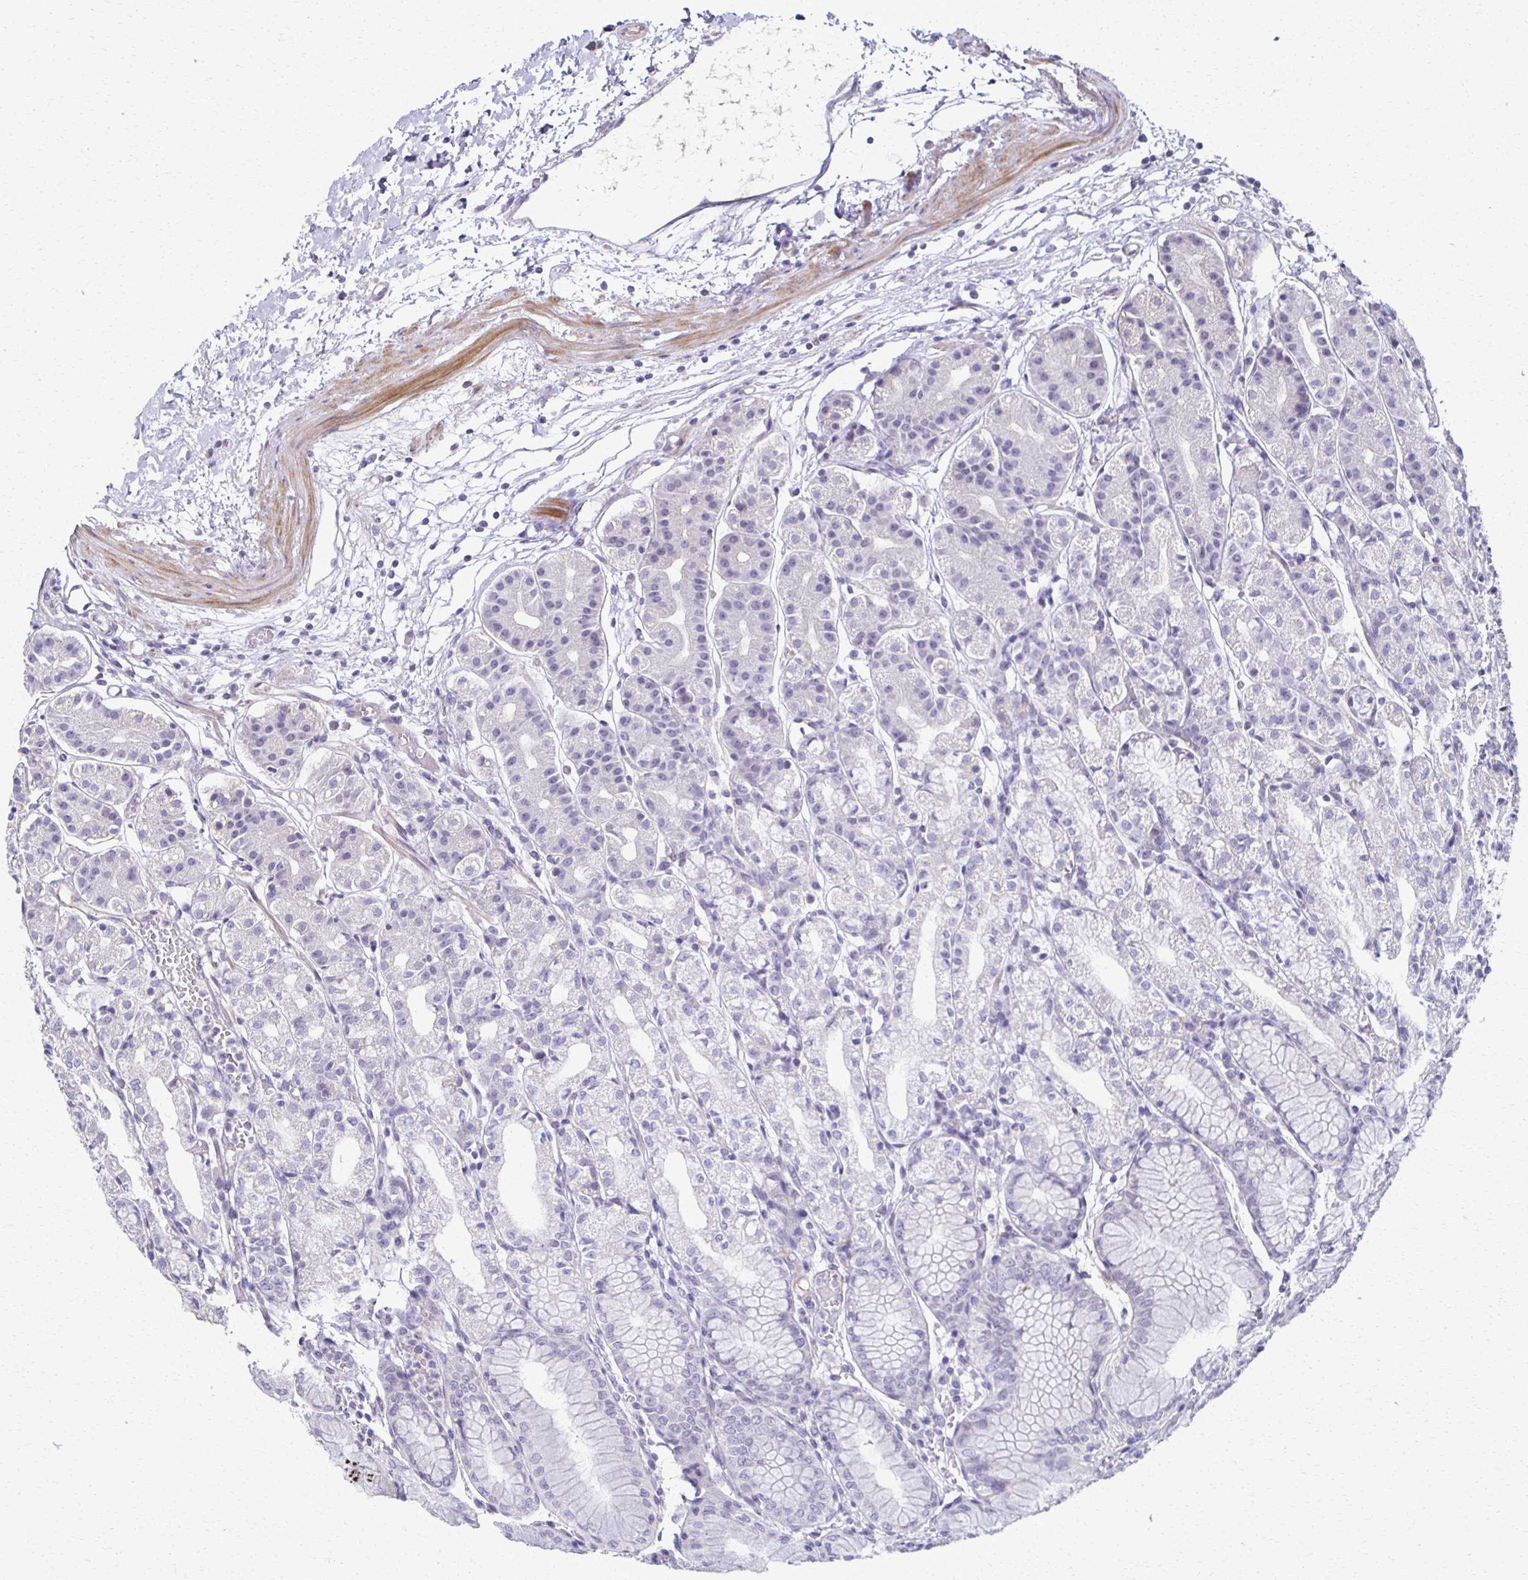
{"staining": {"intensity": "negative", "quantity": "none", "location": "none"}, "tissue": "stomach", "cell_type": "Glandular cells", "image_type": "normal", "snomed": [{"axis": "morphology", "description": "Normal tissue, NOS"}, {"axis": "topography", "description": "Stomach"}], "caption": "Immunohistochemical staining of normal human stomach demonstrates no significant staining in glandular cells.", "gene": "FOXO4", "patient": {"sex": "female", "age": 57}}